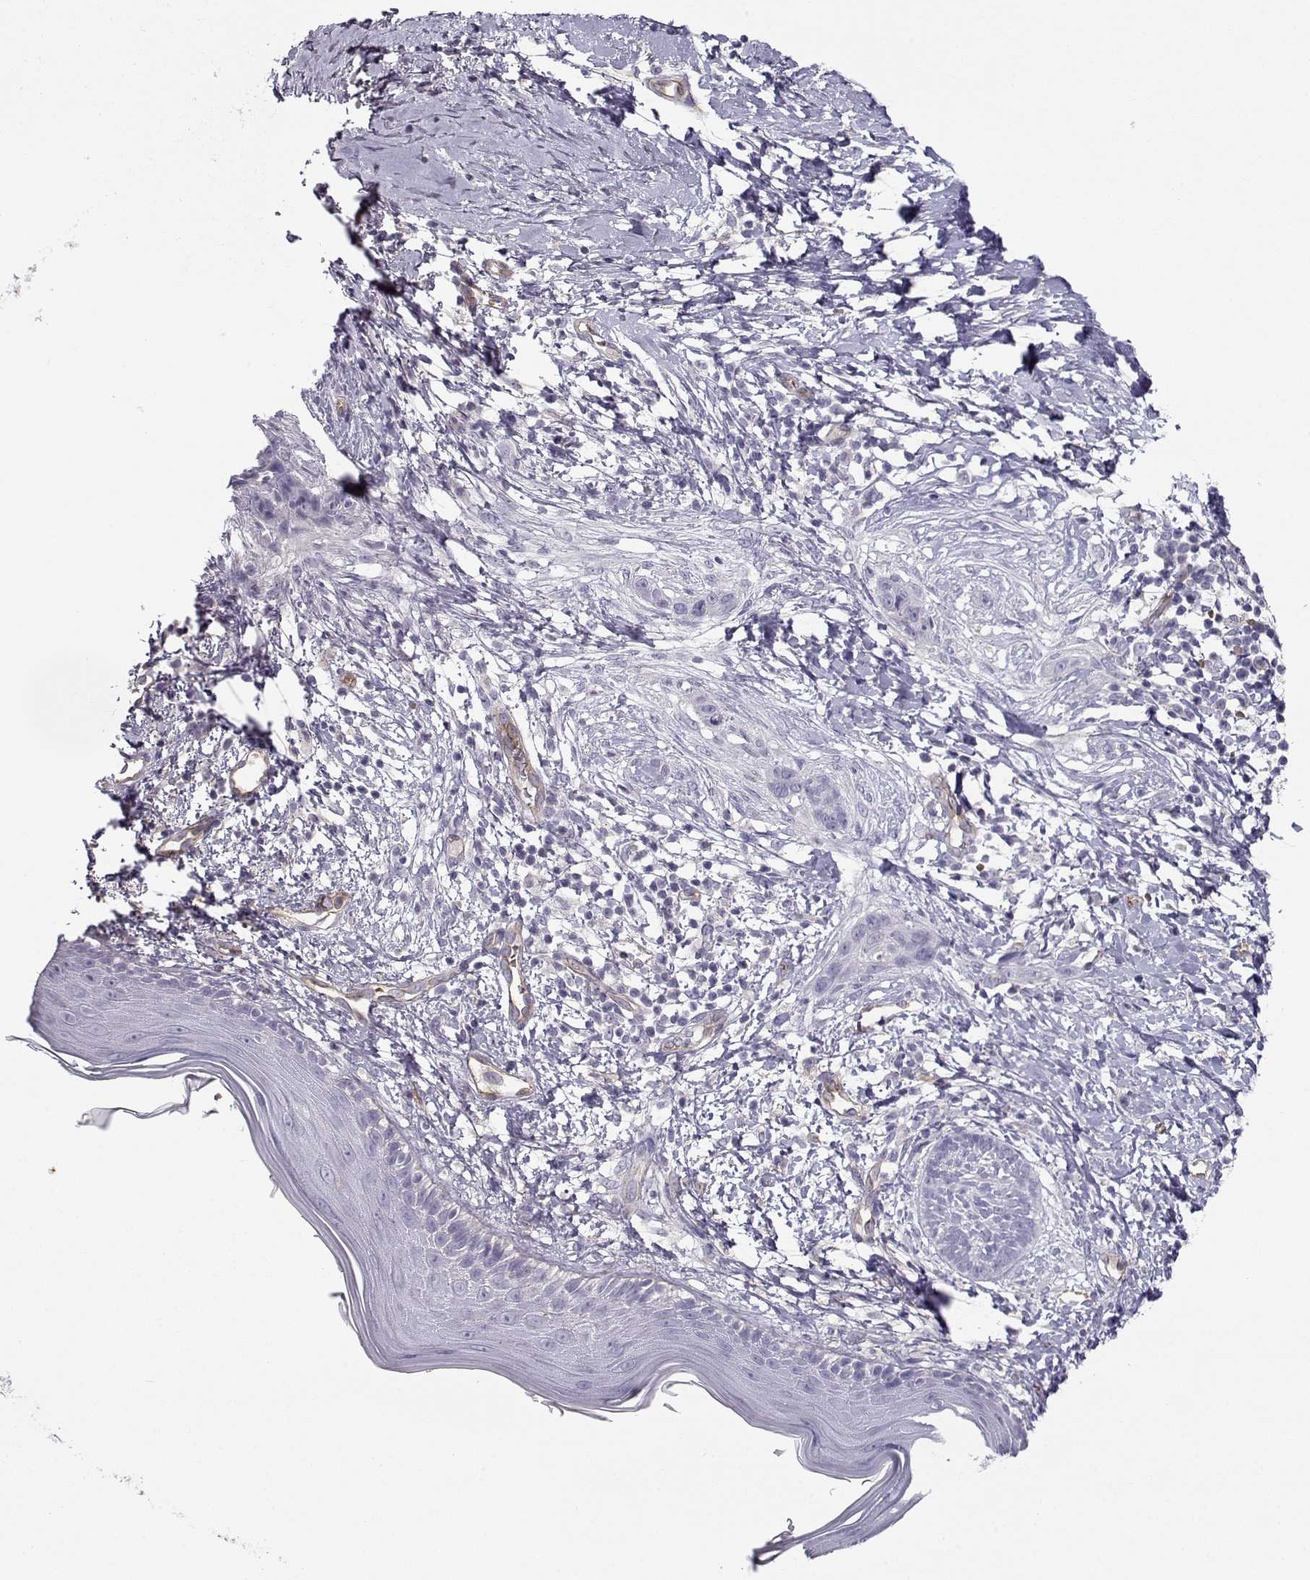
{"staining": {"intensity": "negative", "quantity": "none", "location": "none"}, "tissue": "skin cancer", "cell_type": "Tumor cells", "image_type": "cancer", "snomed": [{"axis": "morphology", "description": "Normal tissue, NOS"}, {"axis": "morphology", "description": "Basal cell carcinoma"}, {"axis": "topography", "description": "Skin"}], "caption": "Immunohistochemical staining of basal cell carcinoma (skin) exhibits no significant positivity in tumor cells. (Brightfield microscopy of DAB immunohistochemistry (IHC) at high magnification).", "gene": "MYO1A", "patient": {"sex": "male", "age": 84}}